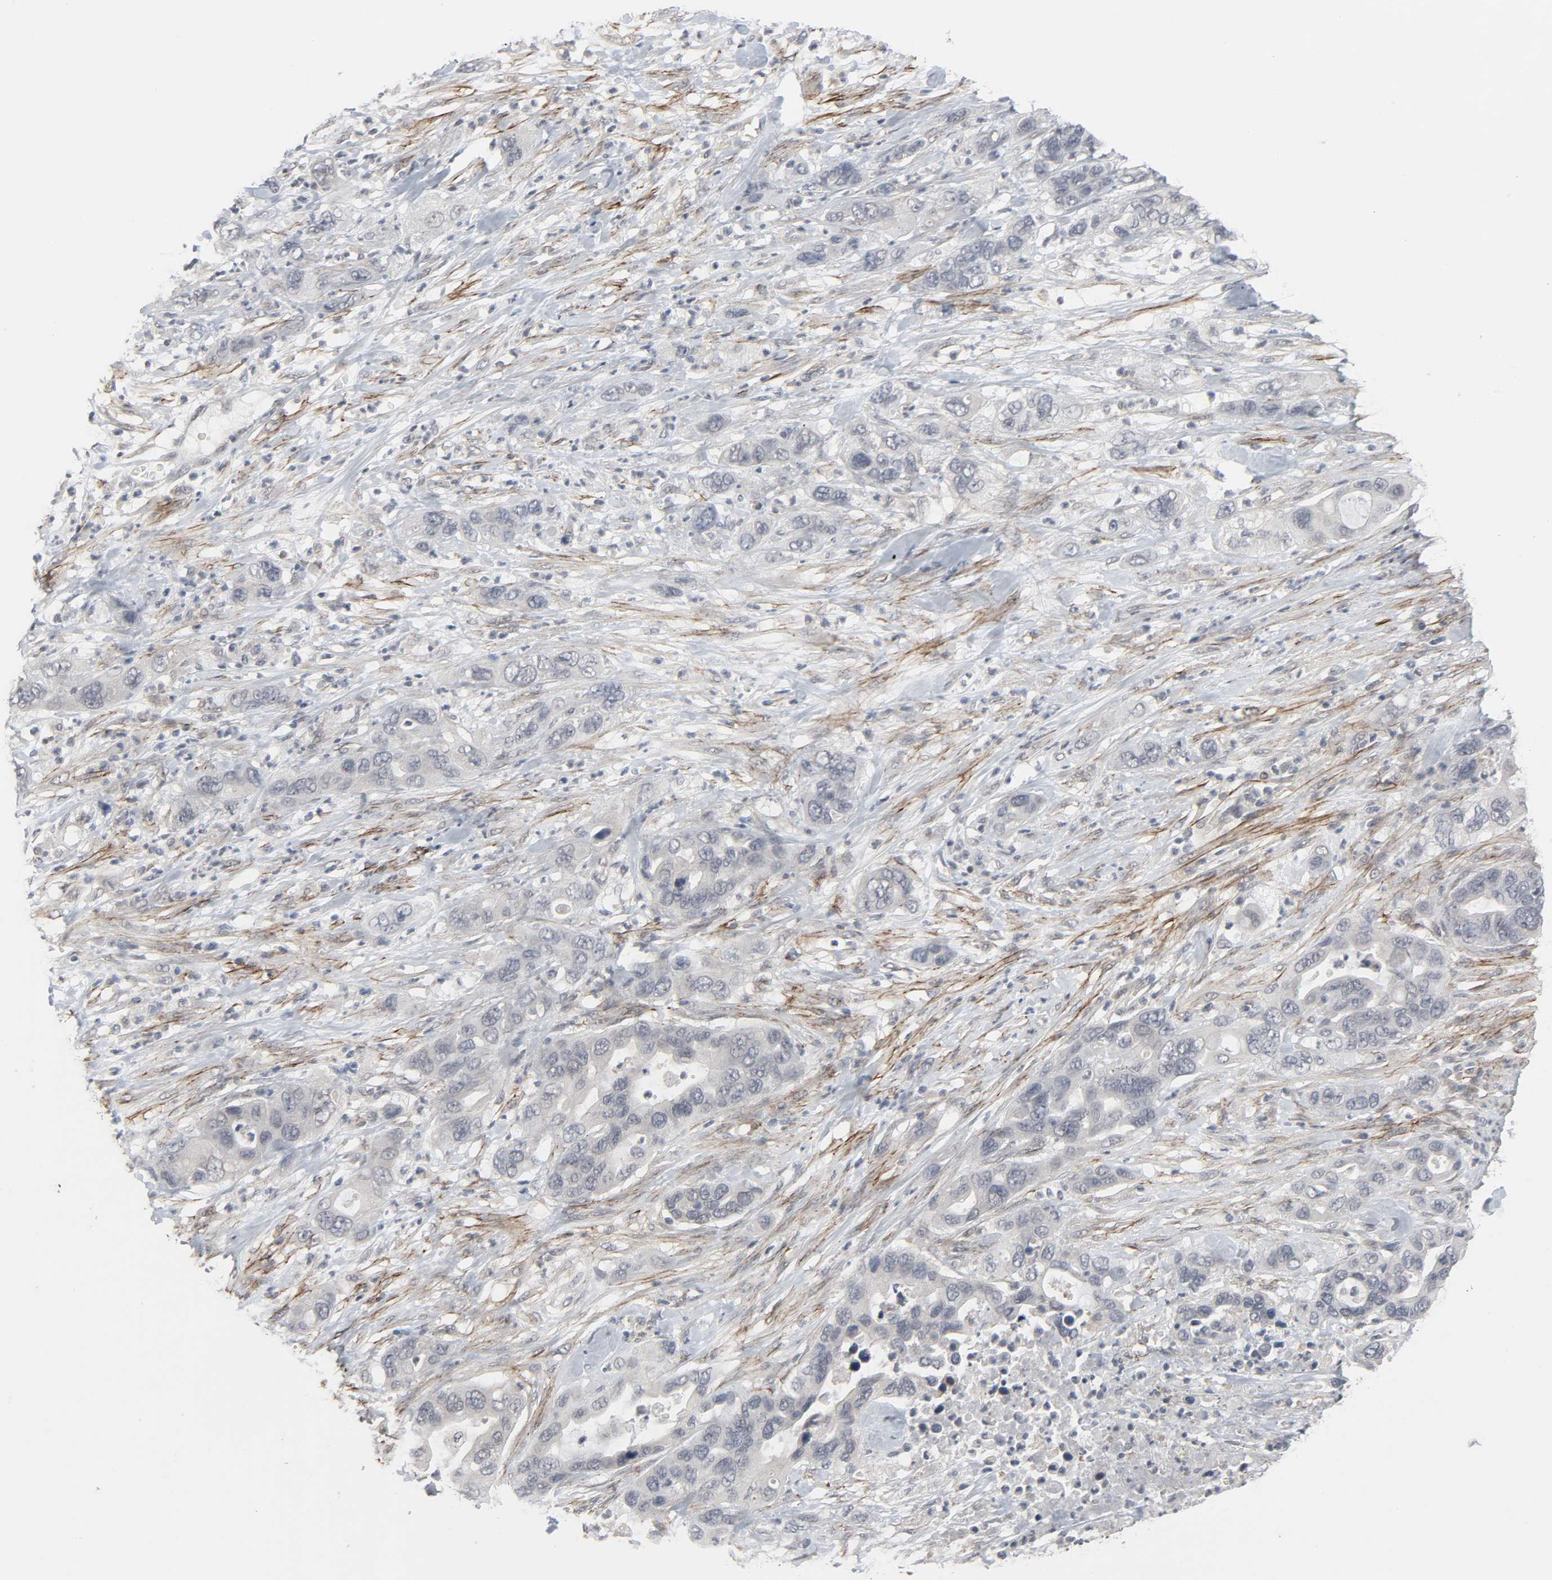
{"staining": {"intensity": "negative", "quantity": "none", "location": "none"}, "tissue": "pancreatic cancer", "cell_type": "Tumor cells", "image_type": "cancer", "snomed": [{"axis": "morphology", "description": "Adenocarcinoma, NOS"}, {"axis": "topography", "description": "Pancreas"}], "caption": "The micrograph exhibits no significant expression in tumor cells of pancreatic adenocarcinoma.", "gene": "ZNF222", "patient": {"sex": "female", "age": 71}}